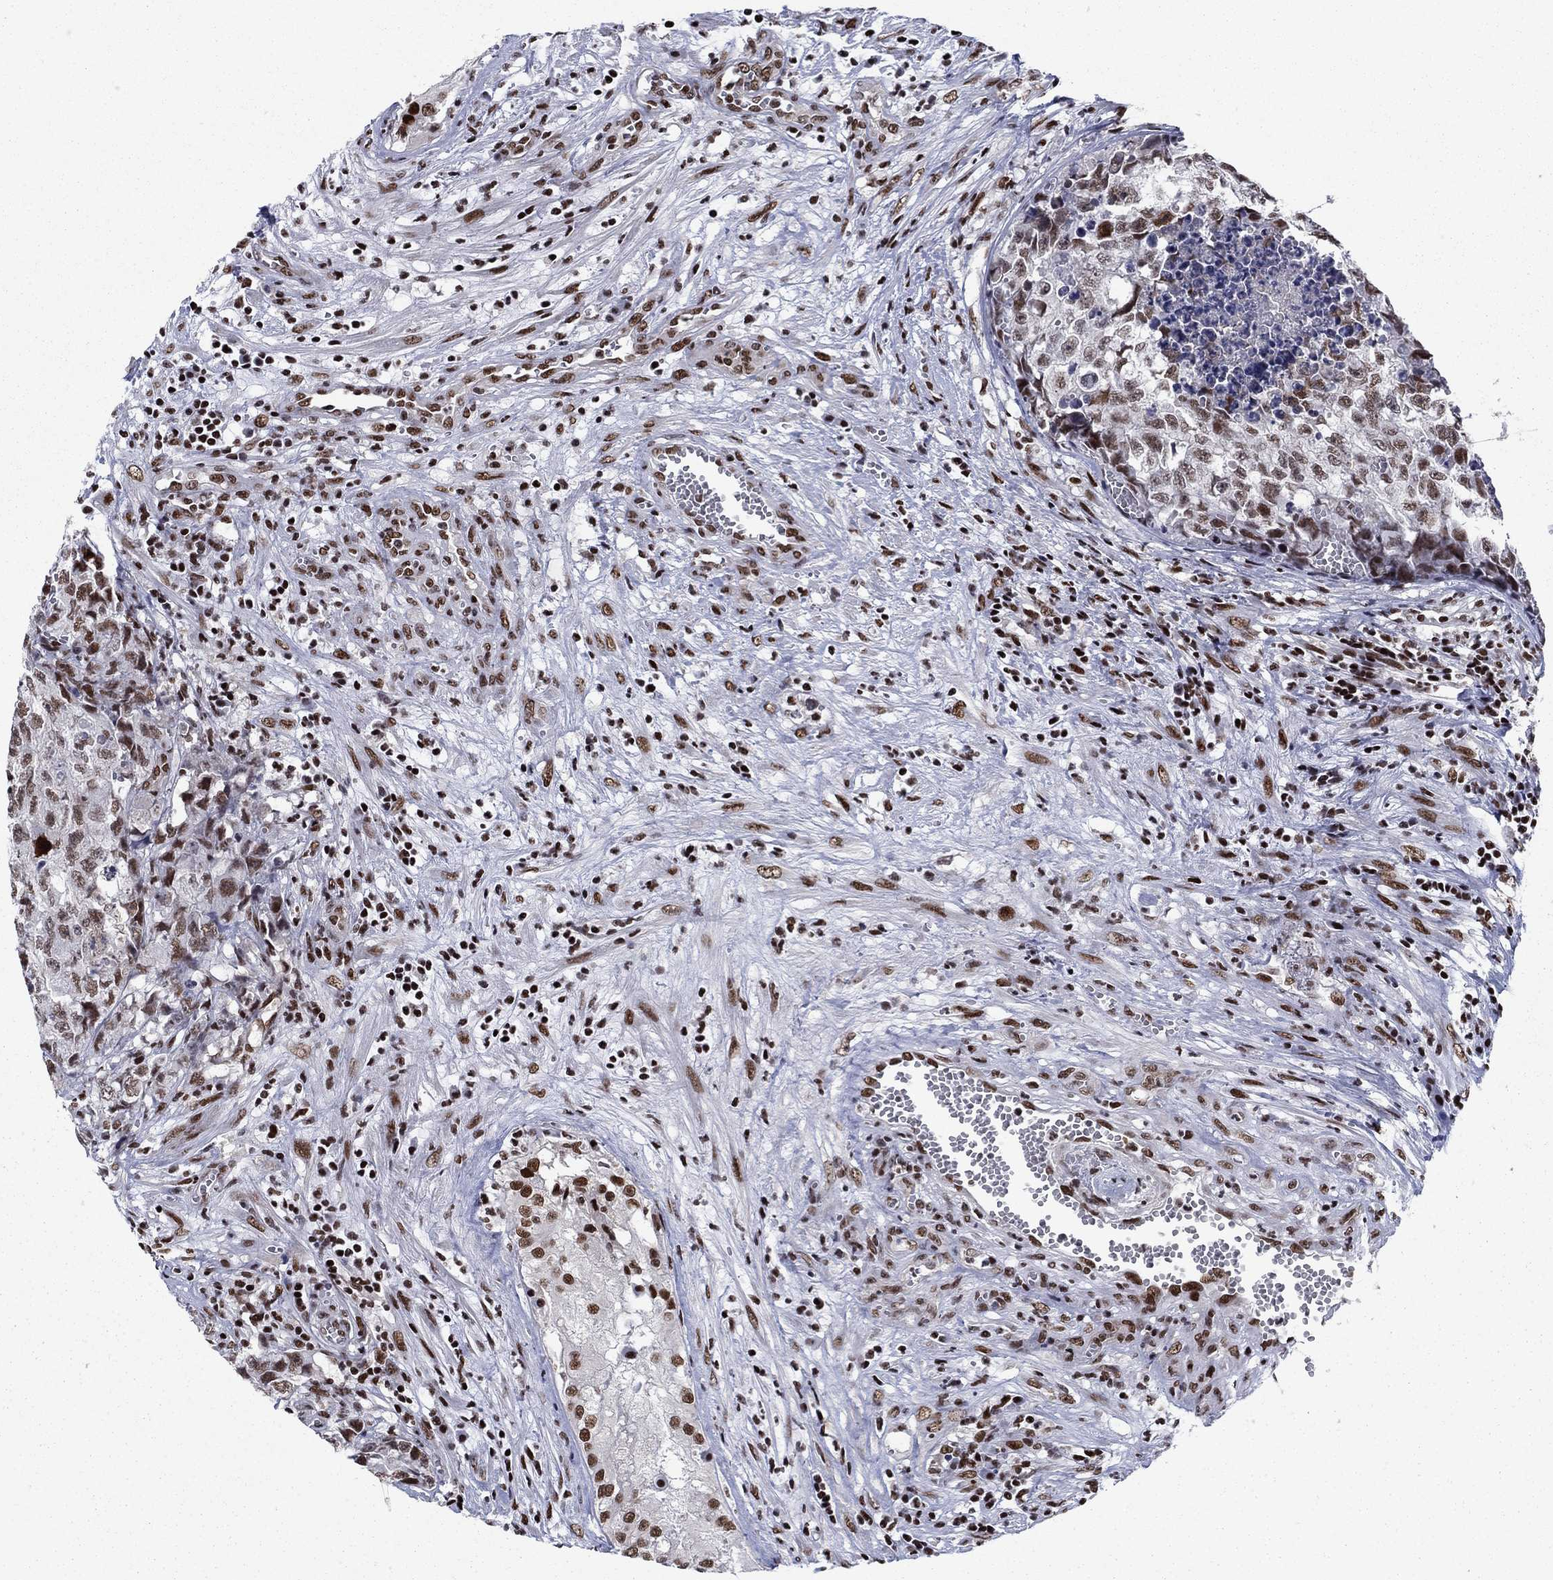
{"staining": {"intensity": "moderate", "quantity": ">75%", "location": "nuclear"}, "tissue": "testis cancer", "cell_type": "Tumor cells", "image_type": "cancer", "snomed": [{"axis": "morphology", "description": "Seminoma, NOS"}, {"axis": "morphology", "description": "Carcinoma, Embryonal, NOS"}, {"axis": "topography", "description": "Testis"}], "caption": "Moderate nuclear positivity is present in about >75% of tumor cells in testis cancer (embryonal carcinoma).", "gene": "RPRD1B", "patient": {"sex": "male", "age": 22}}